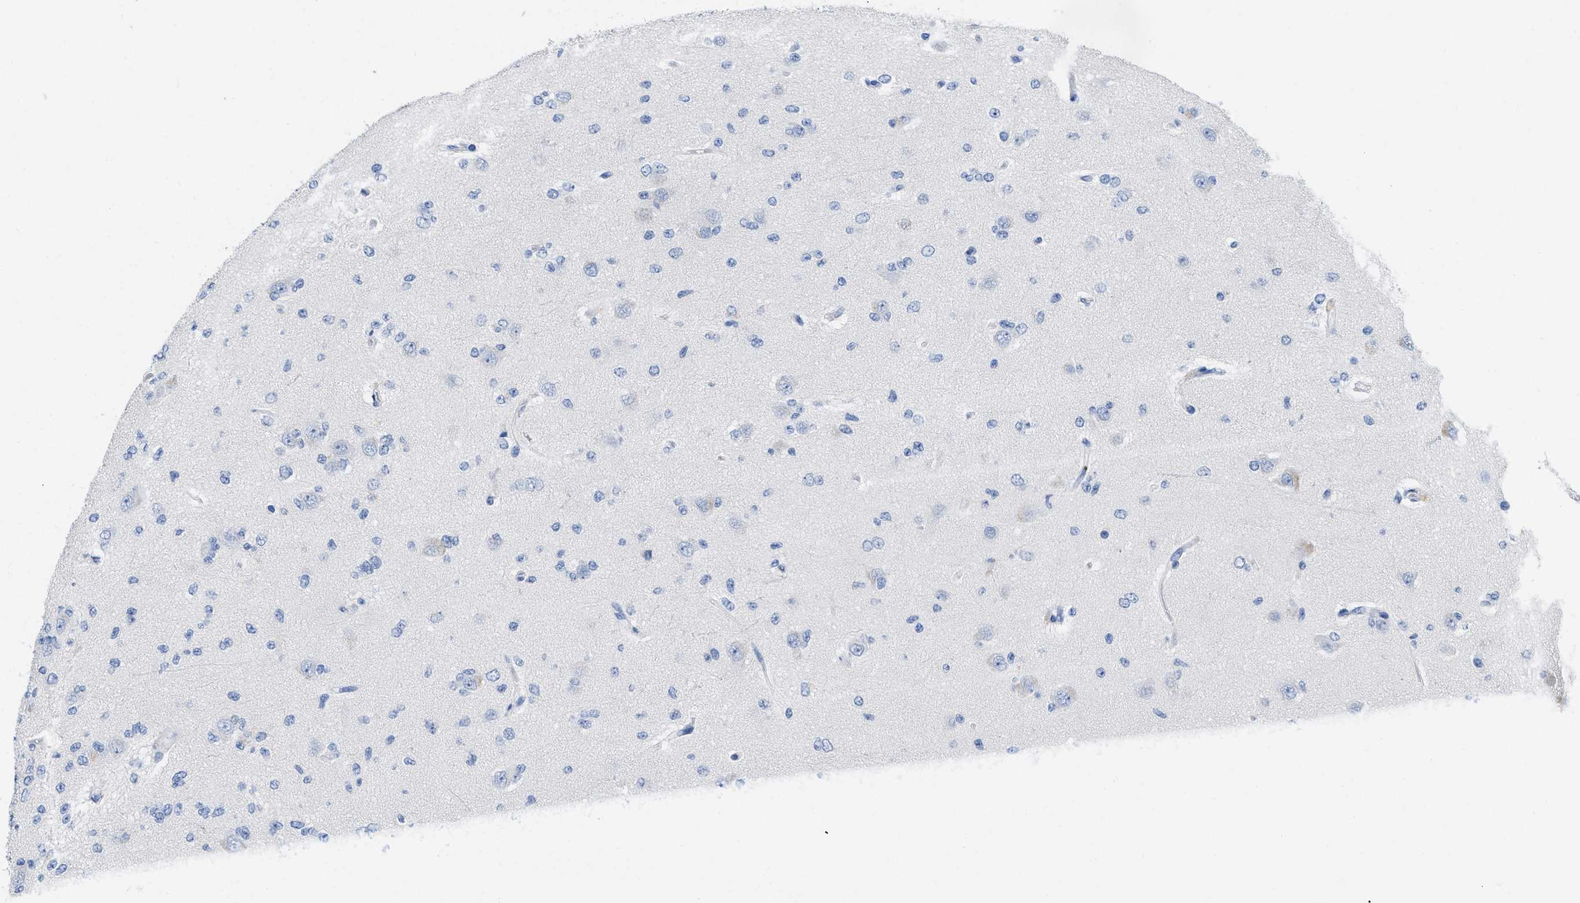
{"staining": {"intensity": "negative", "quantity": "none", "location": "none"}, "tissue": "glioma", "cell_type": "Tumor cells", "image_type": "cancer", "snomed": [{"axis": "morphology", "description": "Glioma, malignant, Low grade"}, {"axis": "topography", "description": "Brain"}], "caption": "This is an immunohistochemistry (IHC) photomicrograph of human malignant glioma (low-grade). There is no staining in tumor cells.", "gene": "CR1", "patient": {"sex": "male", "age": 38}}